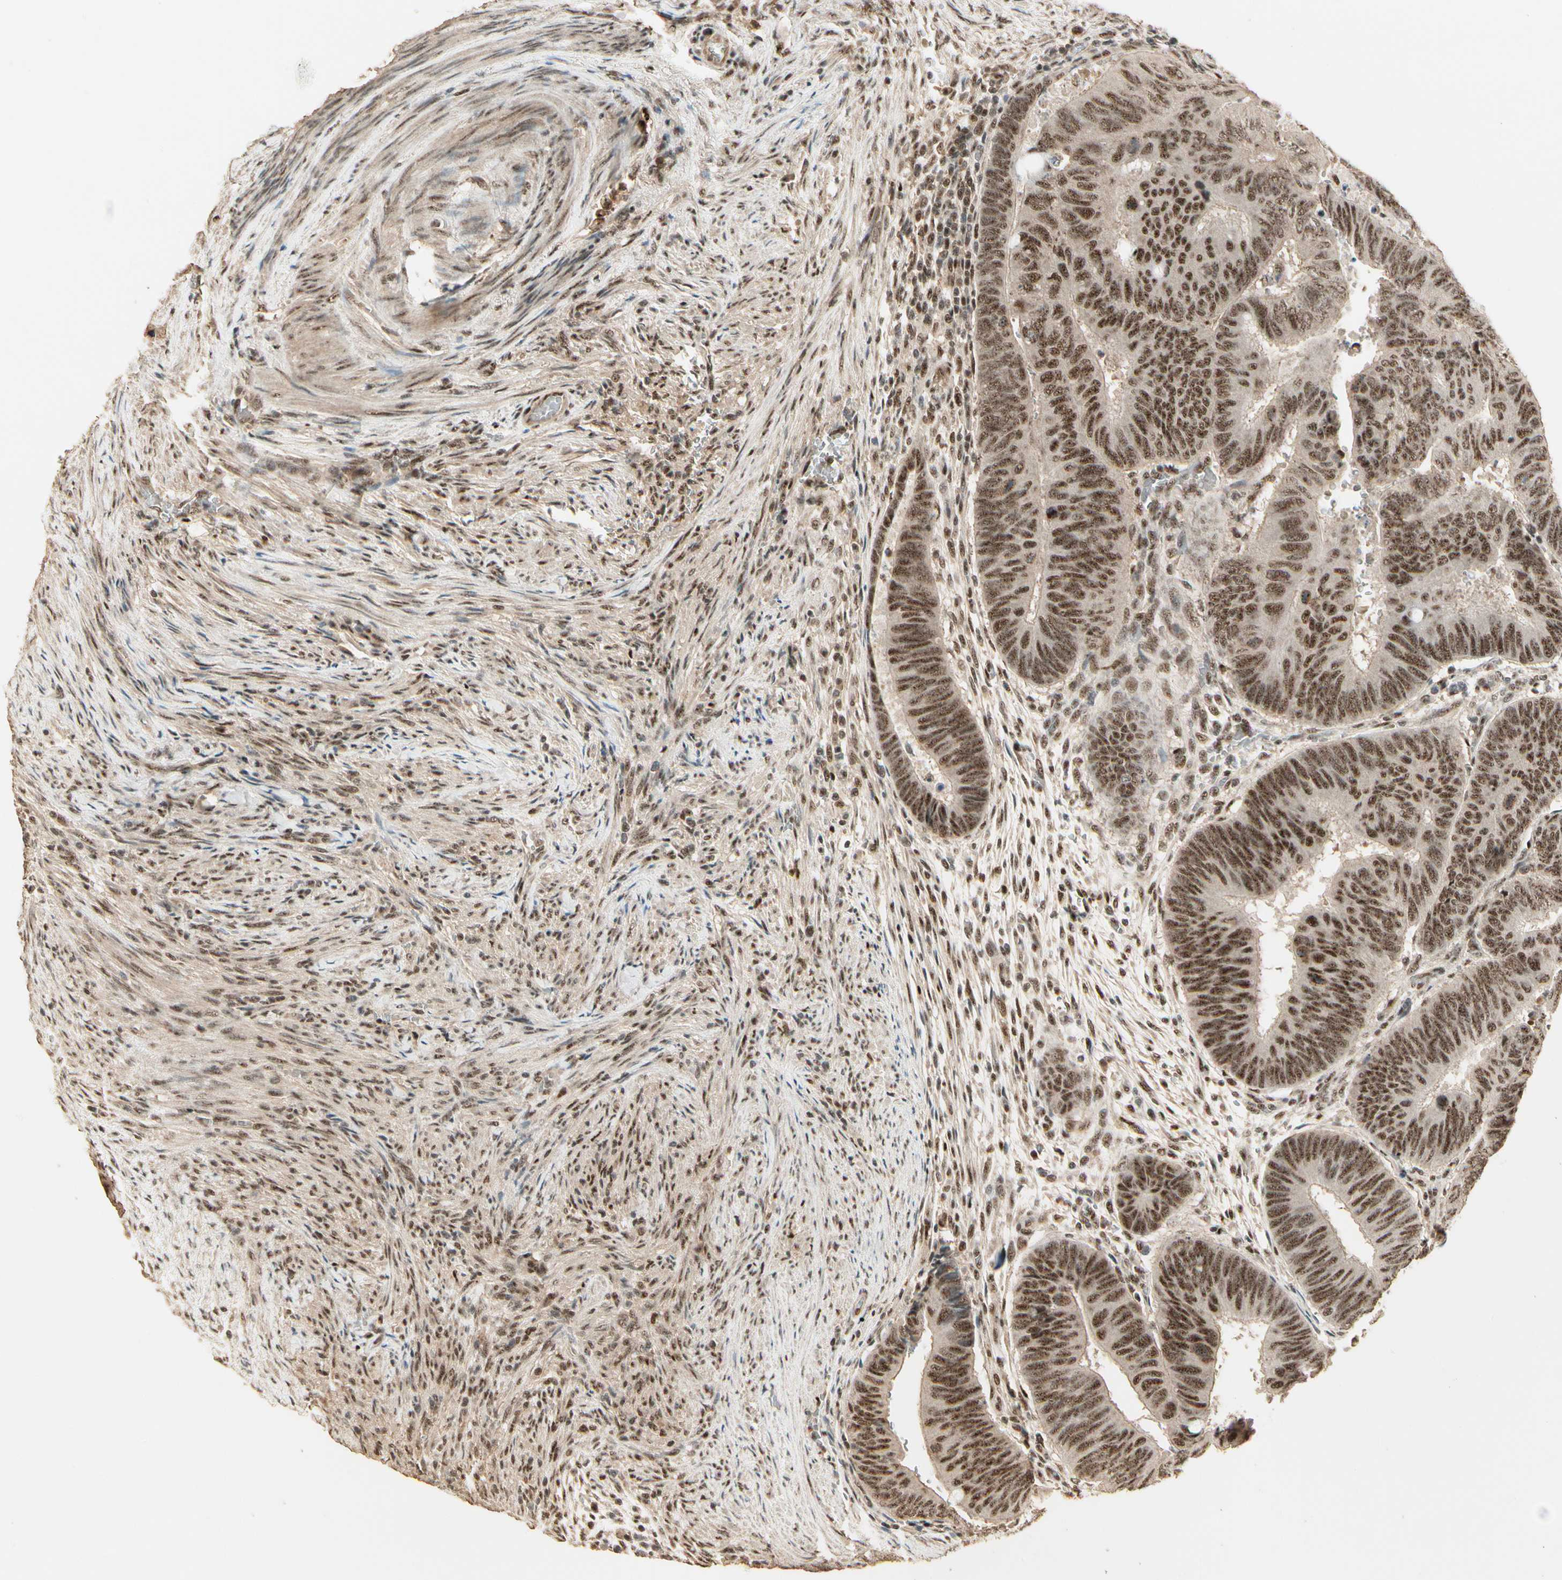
{"staining": {"intensity": "moderate", "quantity": ">75%", "location": "cytoplasmic/membranous,nuclear"}, "tissue": "colorectal cancer", "cell_type": "Tumor cells", "image_type": "cancer", "snomed": [{"axis": "morphology", "description": "Normal tissue, NOS"}, {"axis": "morphology", "description": "Adenocarcinoma, NOS"}, {"axis": "topography", "description": "Rectum"}, {"axis": "topography", "description": "Peripheral nerve tissue"}], "caption": "The immunohistochemical stain labels moderate cytoplasmic/membranous and nuclear positivity in tumor cells of adenocarcinoma (colorectal) tissue.", "gene": "RBM25", "patient": {"sex": "male", "age": 92}}